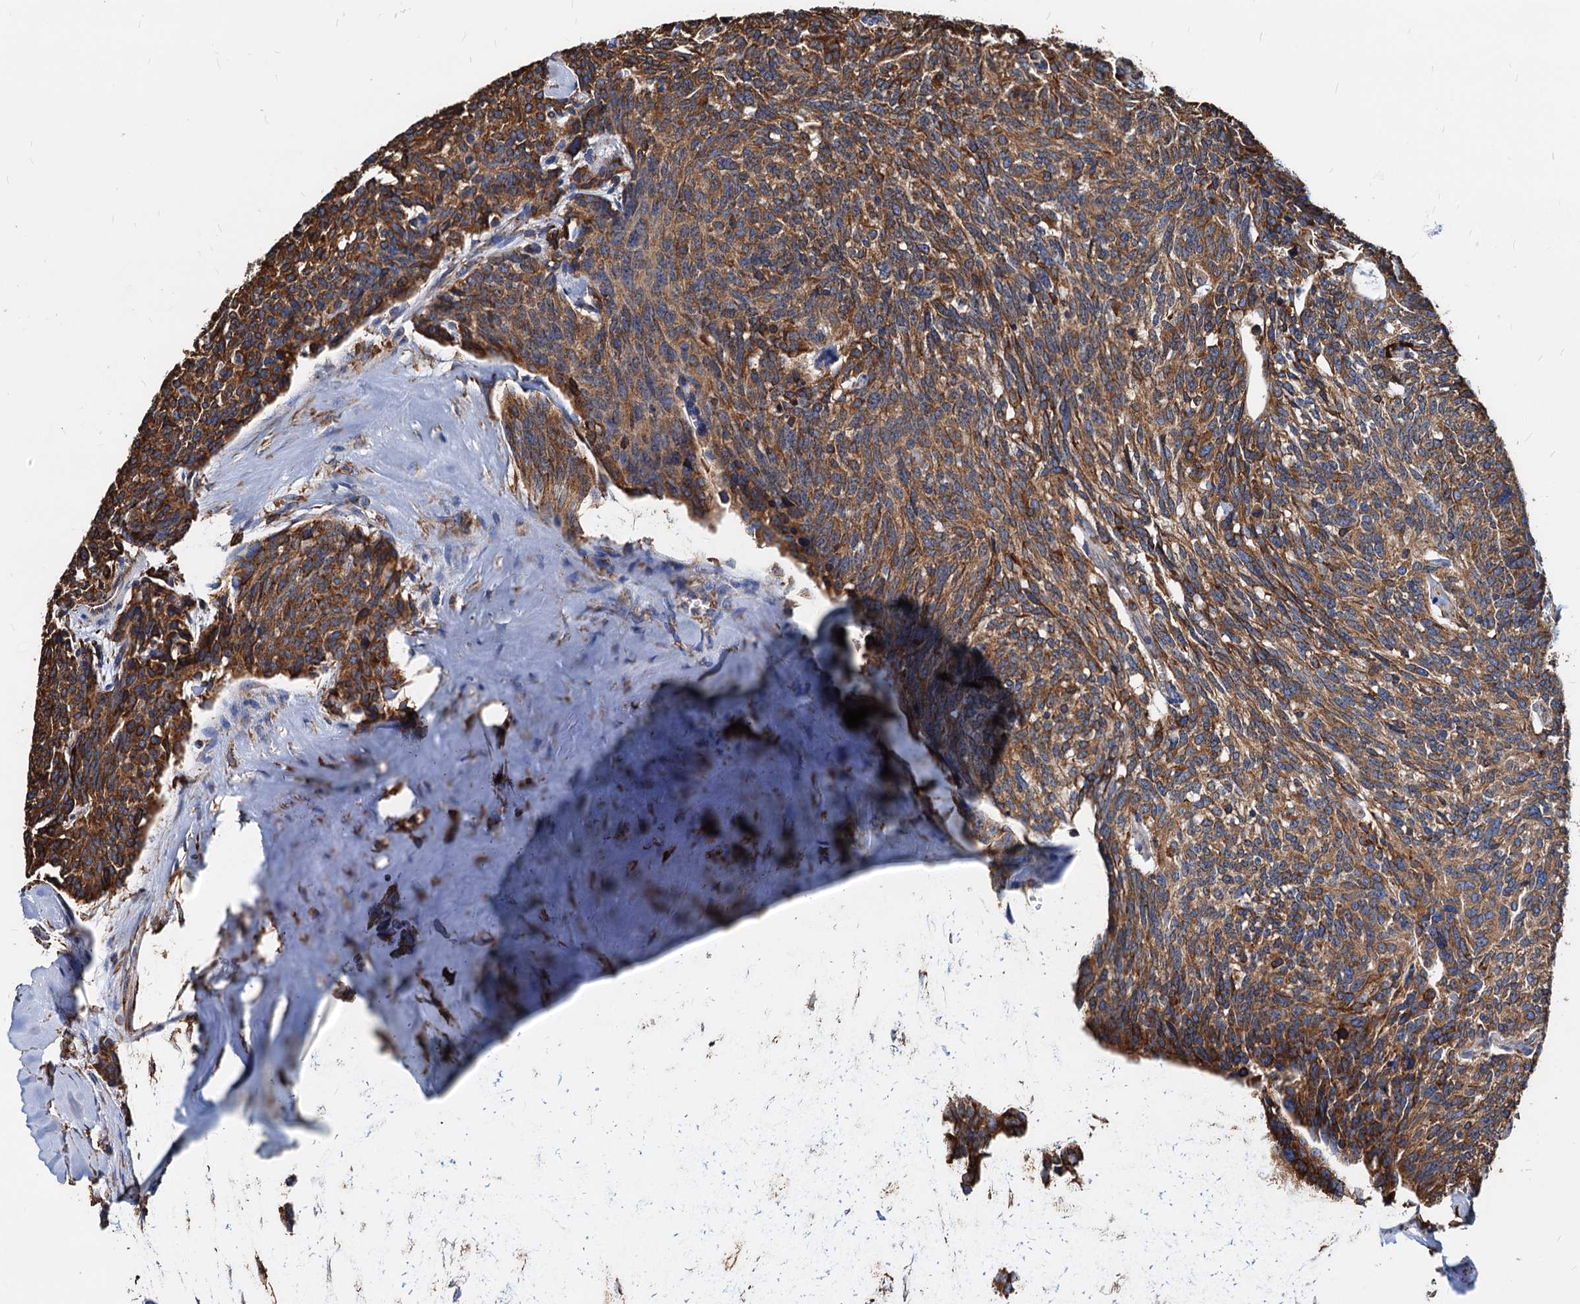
{"staining": {"intensity": "moderate", "quantity": ">75%", "location": "cytoplasmic/membranous"}, "tissue": "carcinoid", "cell_type": "Tumor cells", "image_type": "cancer", "snomed": [{"axis": "morphology", "description": "Carcinoid, malignant, NOS"}, {"axis": "topography", "description": "Lung"}], "caption": "Moderate cytoplasmic/membranous expression is present in approximately >75% of tumor cells in malignant carcinoid.", "gene": "HSPA5", "patient": {"sex": "female", "age": 46}}